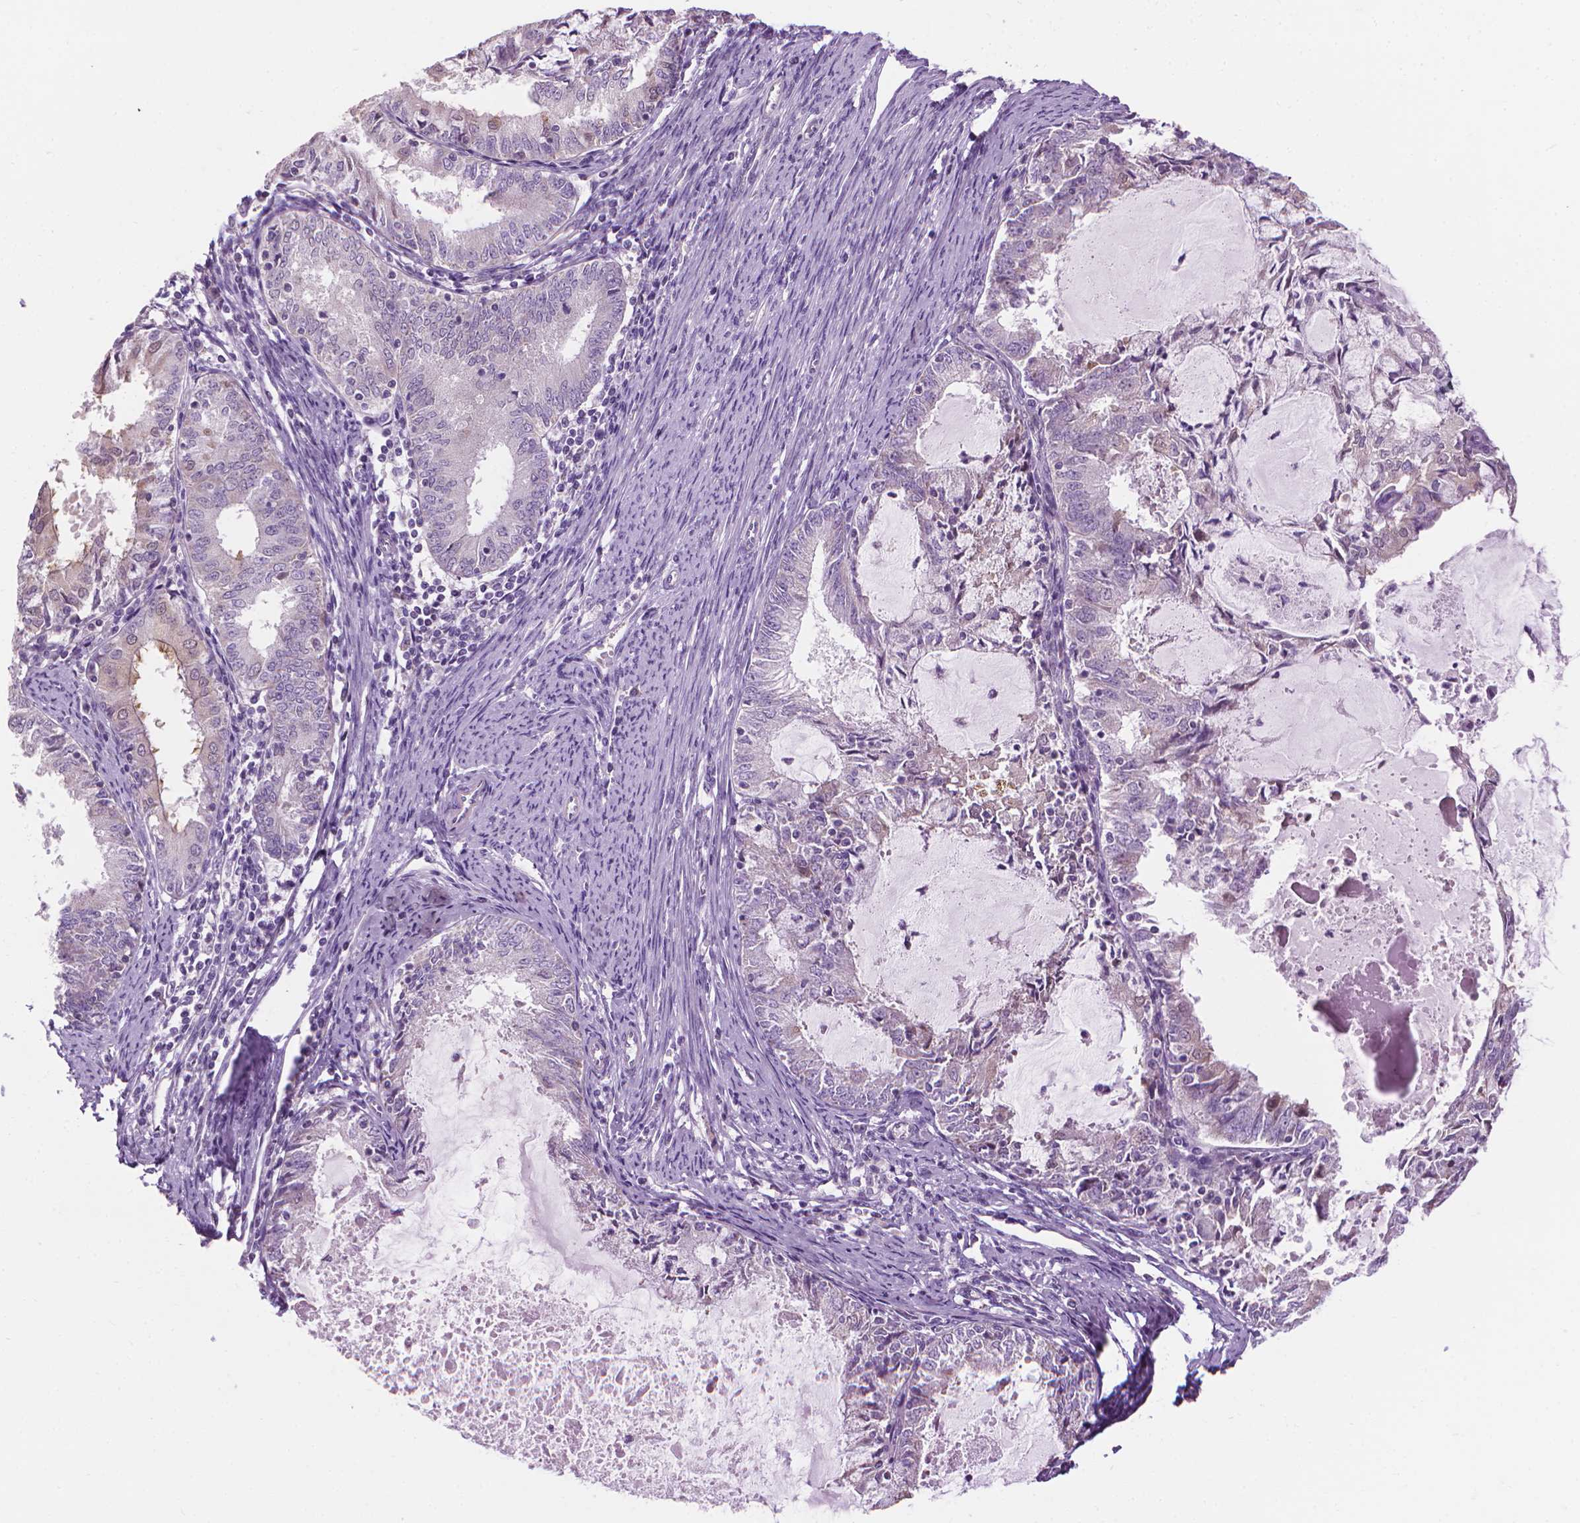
{"staining": {"intensity": "negative", "quantity": "none", "location": "none"}, "tissue": "endometrial cancer", "cell_type": "Tumor cells", "image_type": "cancer", "snomed": [{"axis": "morphology", "description": "Adenocarcinoma, NOS"}, {"axis": "topography", "description": "Endometrium"}], "caption": "The IHC histopathology image has no significant positivity in tumor cells of endometrial adenocarcinoma tissue.", "gene": "CFAP126", "patient": {"sex": "female", "age": 57}}